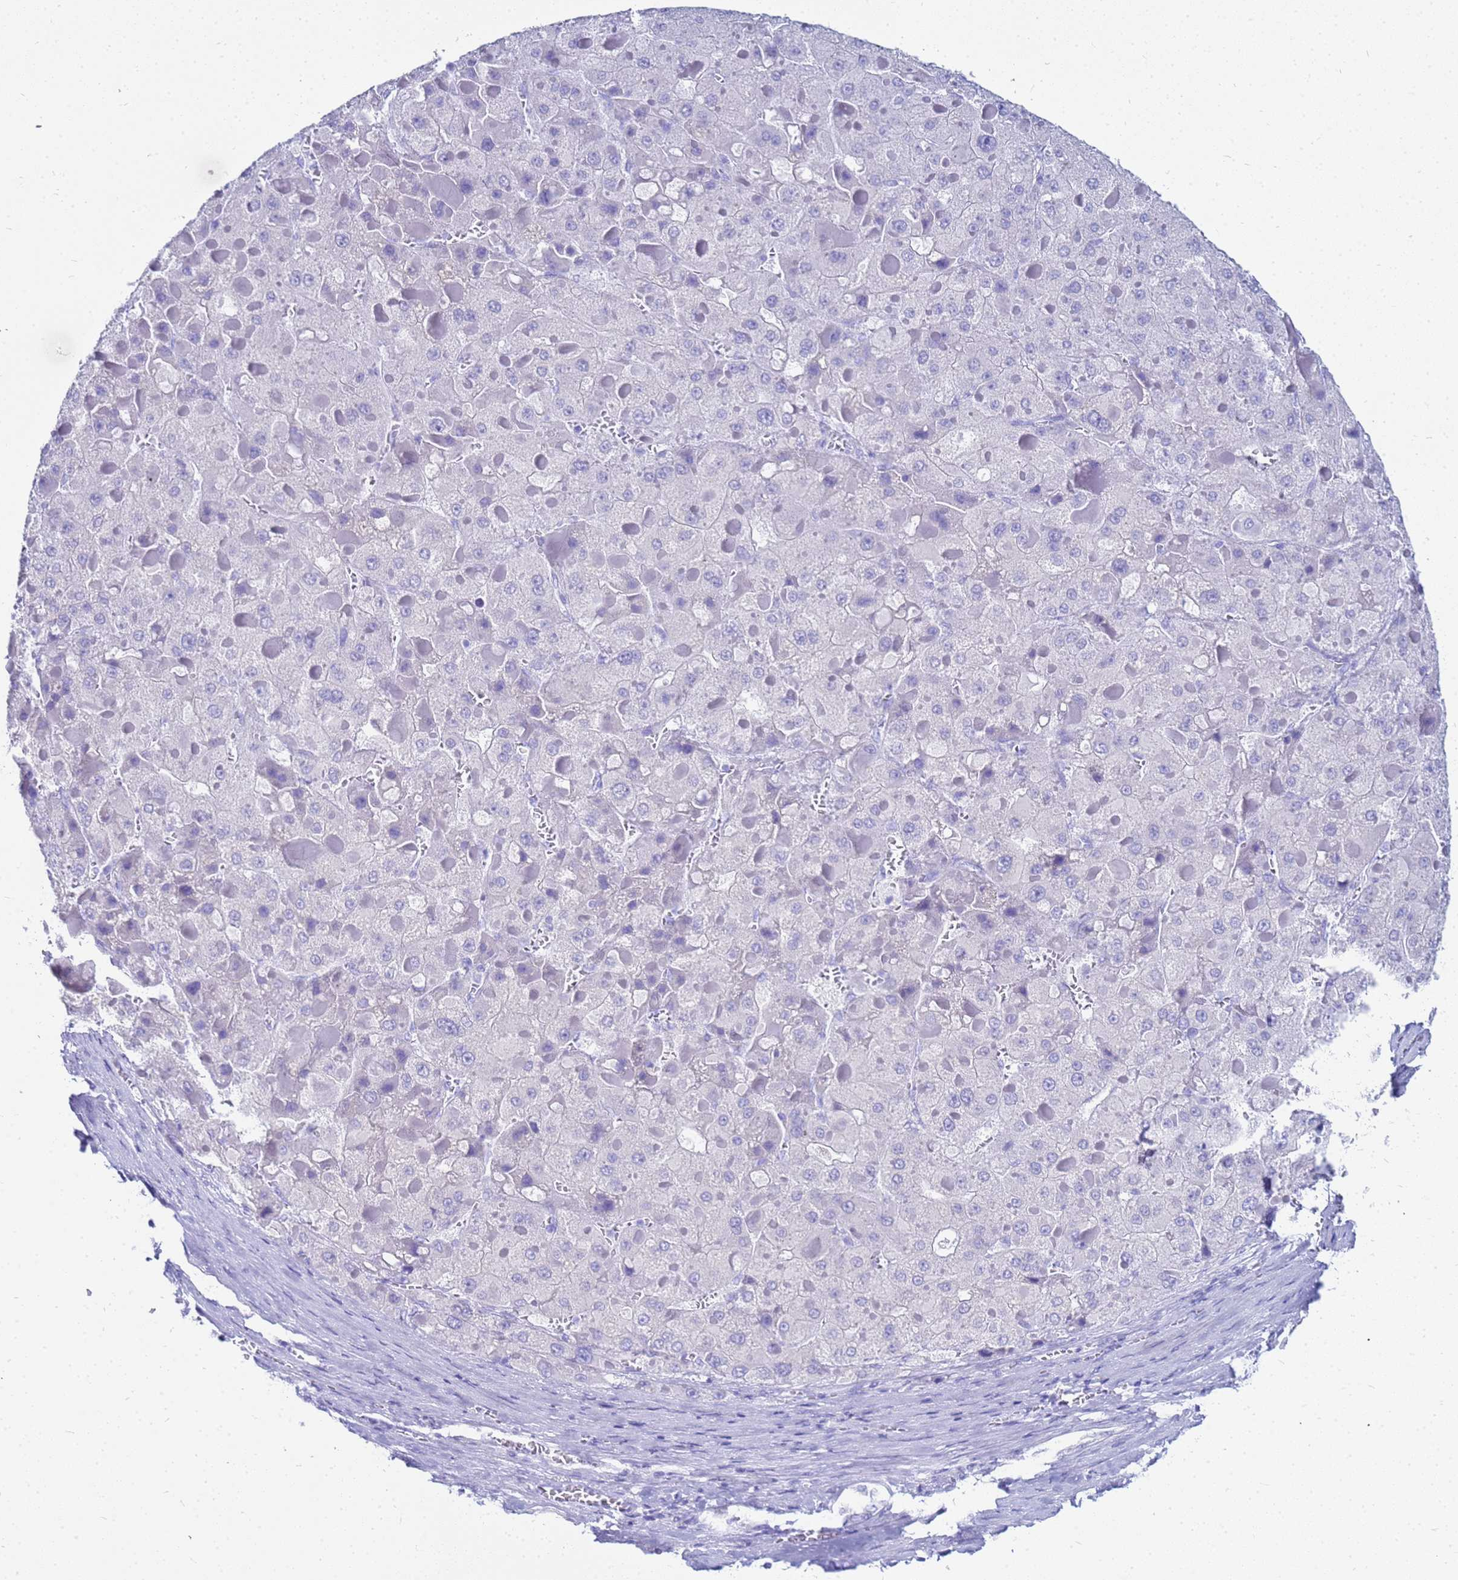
{"staining": {"intensity": "negative", "quantity": "none", "location": "none"}, "tissue": "liver cancer", "cell_type": "Tumor cells", "image_type": "cancer", "snomed": [{"axis": "morphology", "description": "Carcinoma, Hepatocellular, NOS"}, {"axis": "topography", "description": "Liver"}], "caption": "DAB immunohistochemical staining of human liver hepatocellular carcinoma exhibits no significant staining in tumor cells.", "gene": "CKB", "patient": {"sex": "female", "age": 73}}